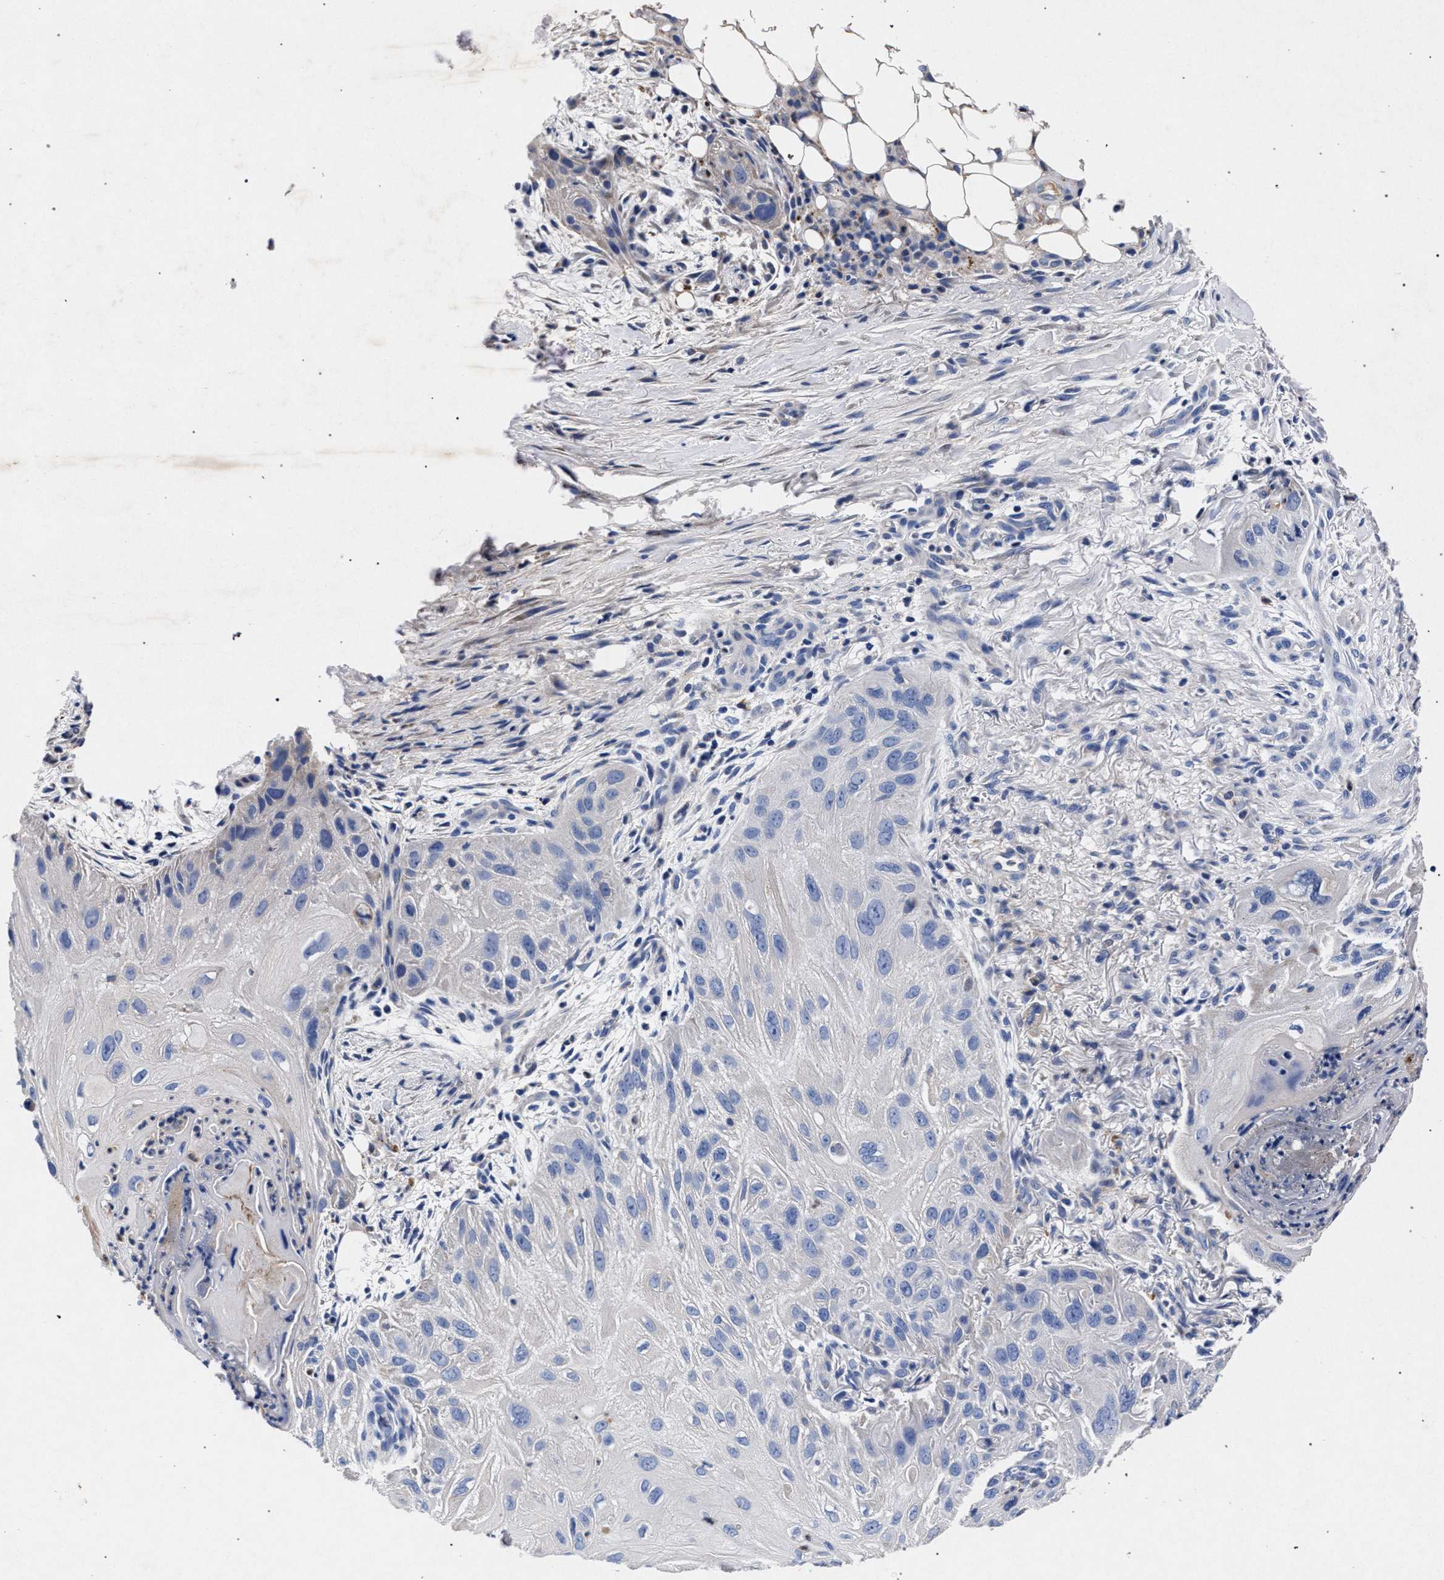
{"staining": {"intensity": "negative", "quantity": "none", "location": "none"}, "tissue": "skin cancer", "cell_type": "Tumor cells", "image_type": "cancer", "snomed": [{"axis": "morphology", "description": "Squamous cell carcinoma, NOS"}, {"axis": "topography", "description": "Skin"}], "caption": "An image of human skin cancer is negative for staining in tumor cells. The staining was performed using DAB to visualize the protein expression in brown, while the nuclei were stained in blue with hematoxylin (Magnification: 20x).", "gene": "HSD17B14", "patient": {"sex": "female", "age": 77}}